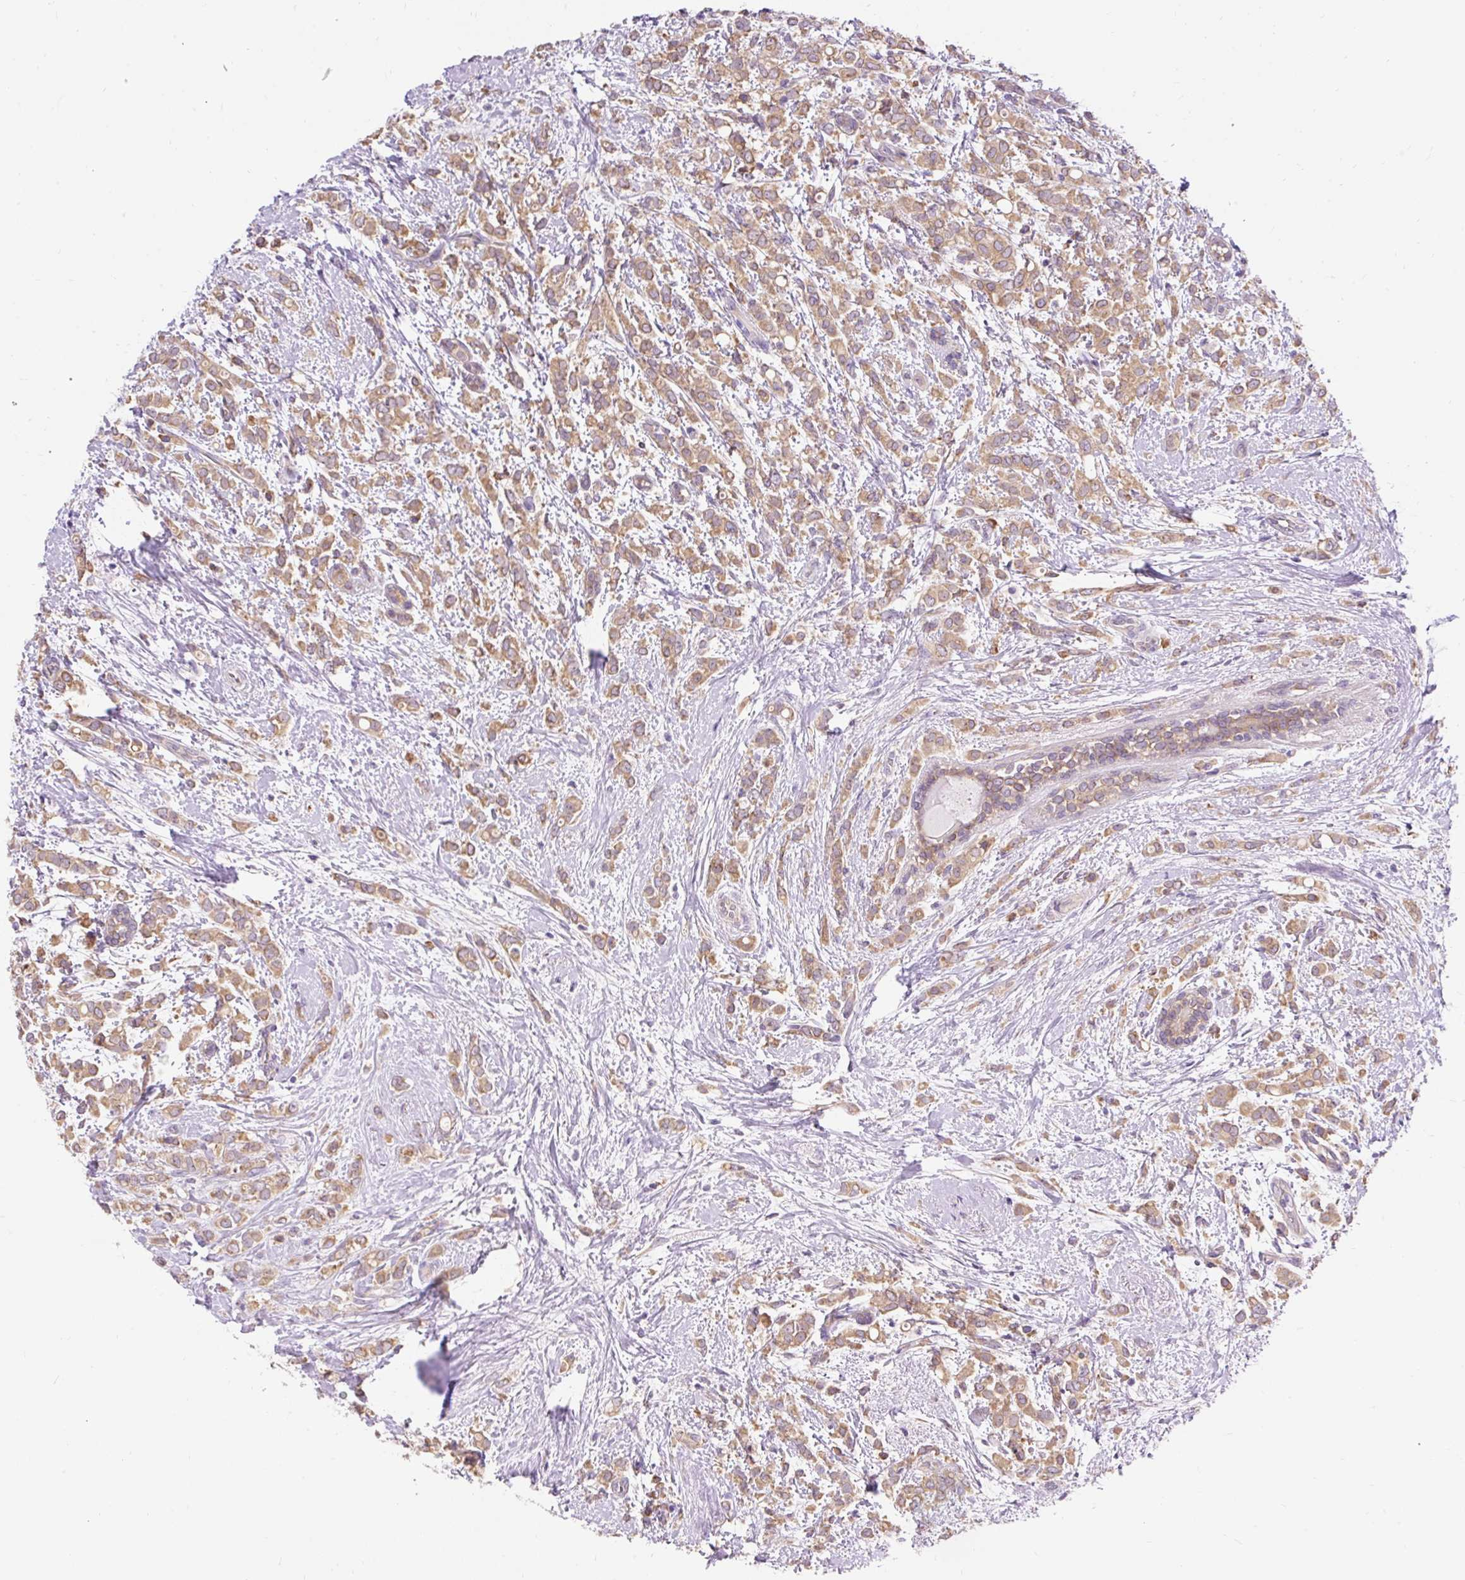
{"staining": {"intensity": "moderate", "quantity": ">75%", "location": "cytoplasmic/membranous"}, "tissue": "breast cancer", "cell_type": "Tumor cells", "image_type": "cancer", "snomed": [{"axis": "morphology", "description": "Lobular carcinoma"}, {"axis": "topography", "description": "Breast"}], "caption": "Tumor cells demonstrate moderate cytoplasmic/membranous staining in about >75% of cells in breast lobular carcinoma.", "gene": "SEC63", "patient": {"sex": "female", "age": 68}}